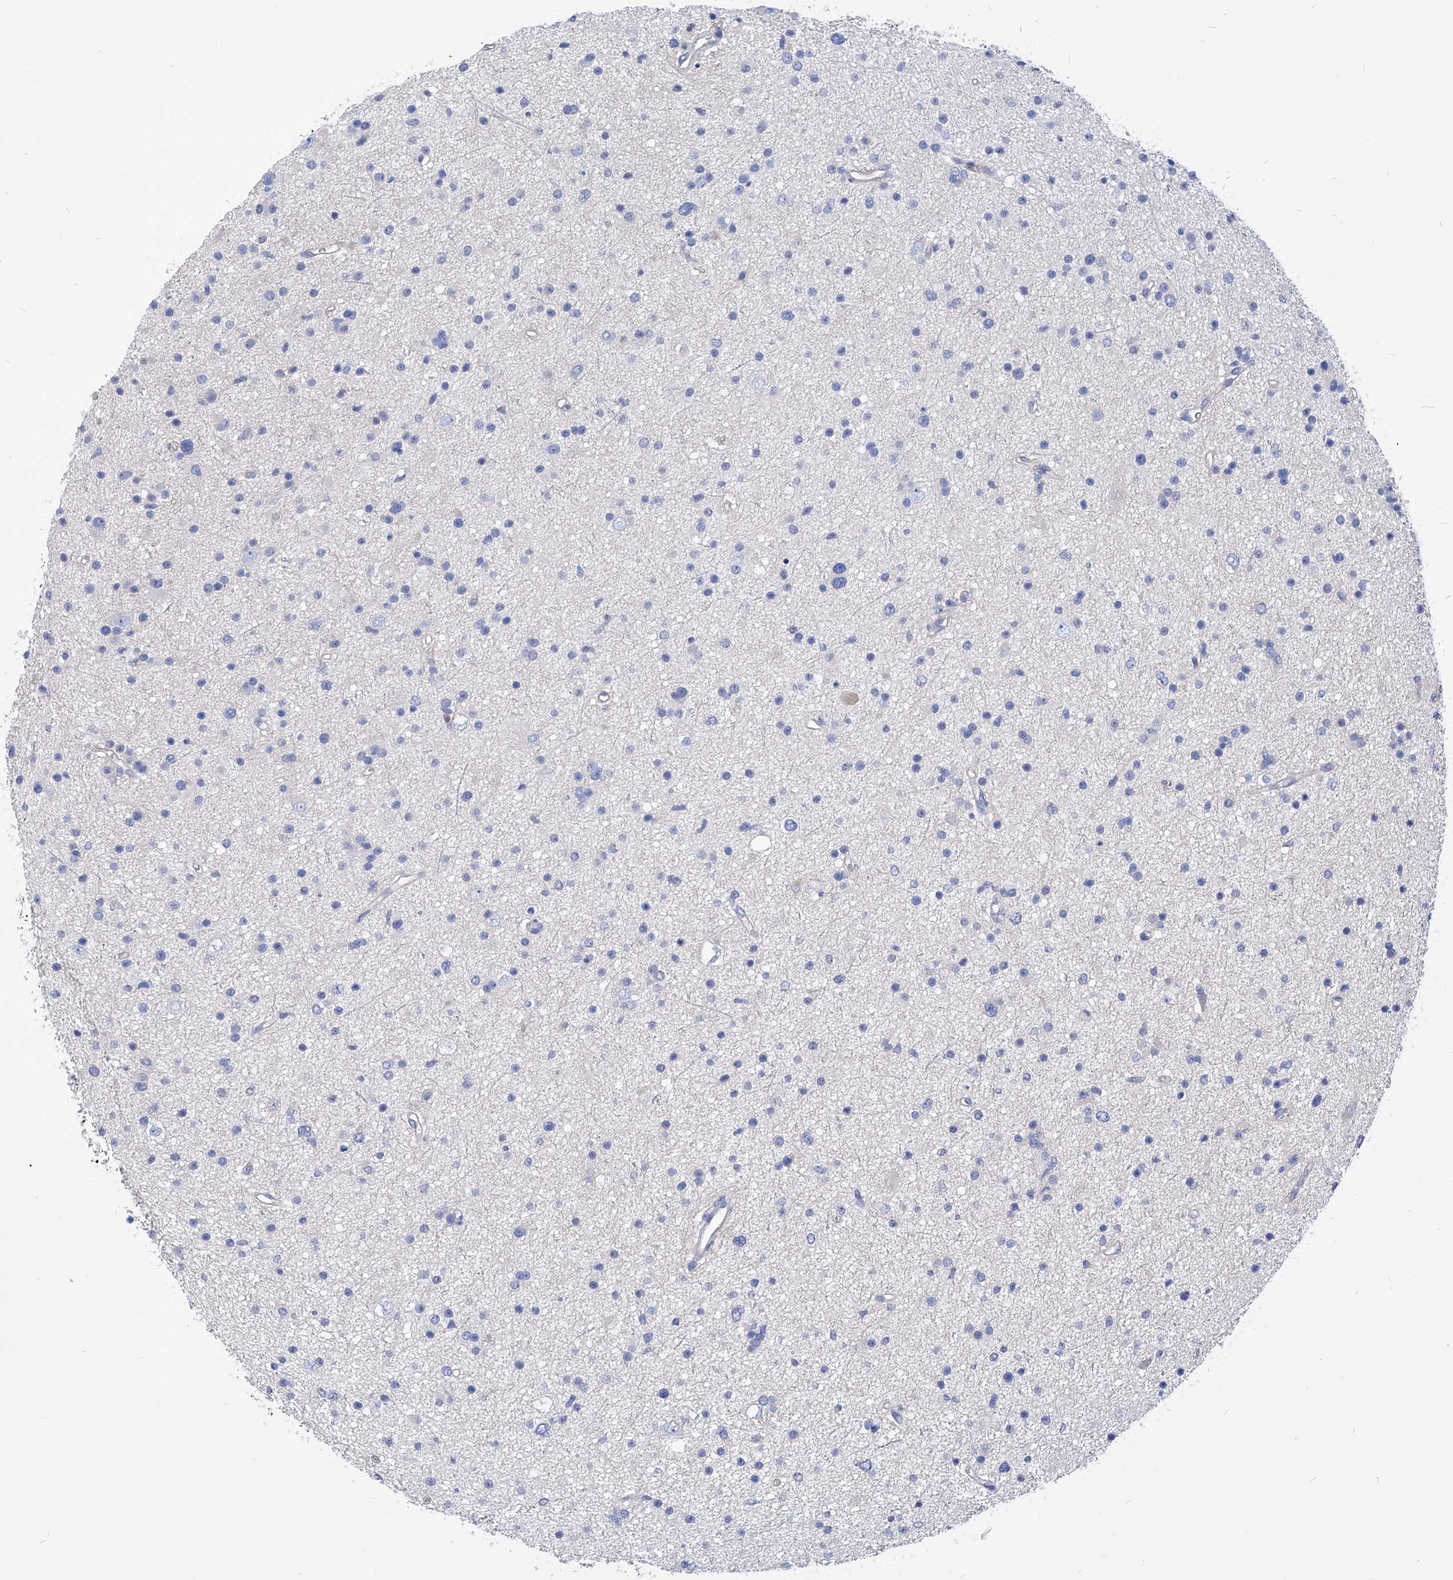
{"staining": {"intensity": "negative", "quantity": "none", "location": "none"}, "tissue": "glioma", "cell_type": "Tumor cells", "image_type": "cancer", "snomed": [{"axis": "morphology", "description": "Glioma, malignant, Low grade"}, {"axis": "topography", "description": "Cerebral cortex"}], "caption": "Immunohistochemistry micrograph of malignant low-grade glioma stained for a protein (brown), which shows no staining in tumor cells.", "gene": "XPNPEP1", "patient": {"sex": "female", "age": 39}}